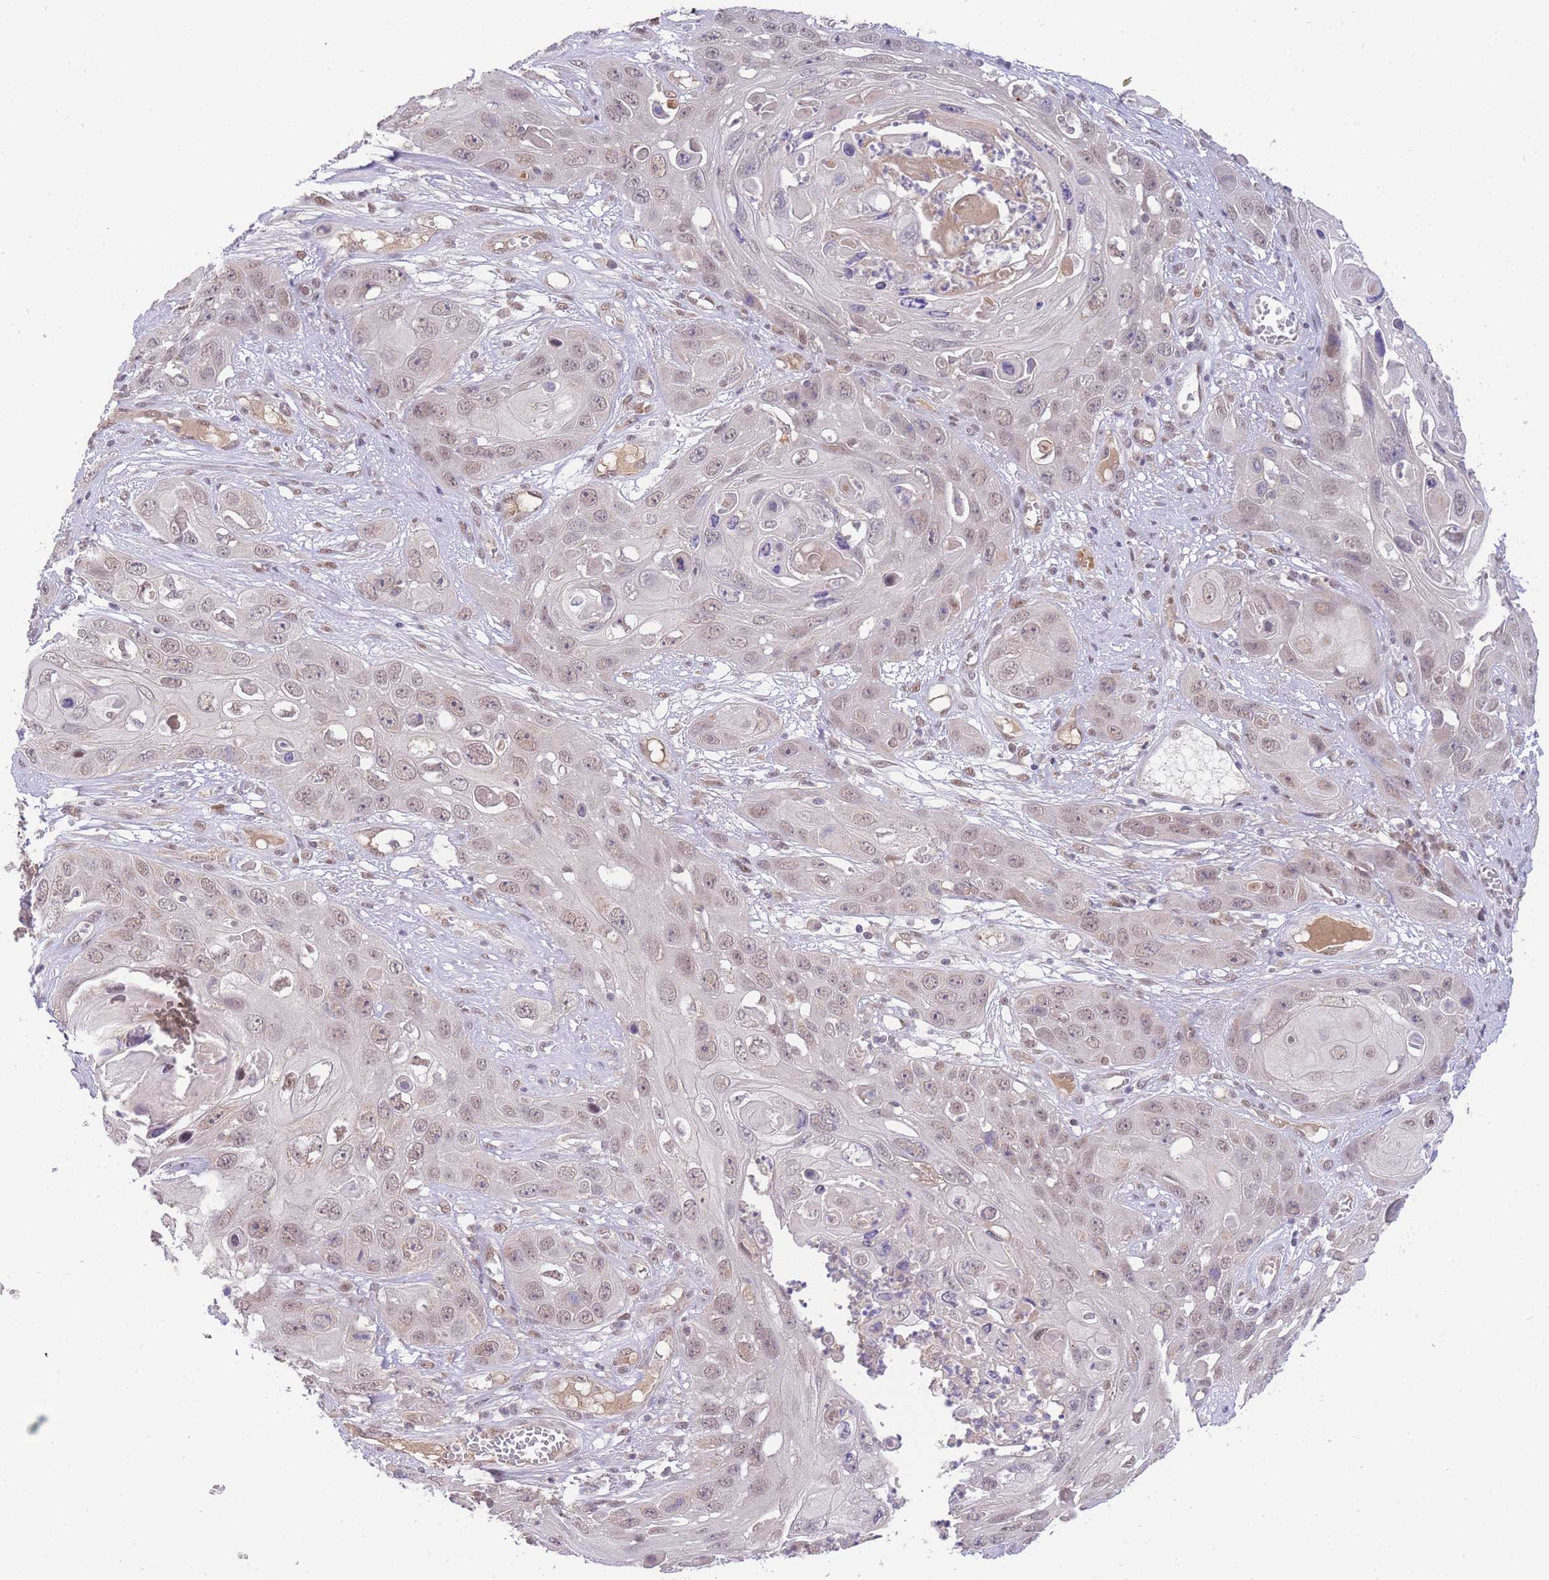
{"staining": {"intensity": "weak", "quantity": ">75%", "location": "nuclear"}, "tissue": "skin cancer", "cell_type": "Tumor cells", "image_type": "cancer", "snomed": [{"axis": "morphology", "description": "Squamous cell carcinoma, NOS"}, {"axis": "topography", "description": "Skin"}], "caption": "Squamous cell carcinoma (skin) stained for a protein reveals weak nuclear positivity in tumor cells. The protein of interest is shown in brown color, while the nuclei are stained blue.", "gene": "PUS10", "patient": {"sex": "male", "age": 55}}